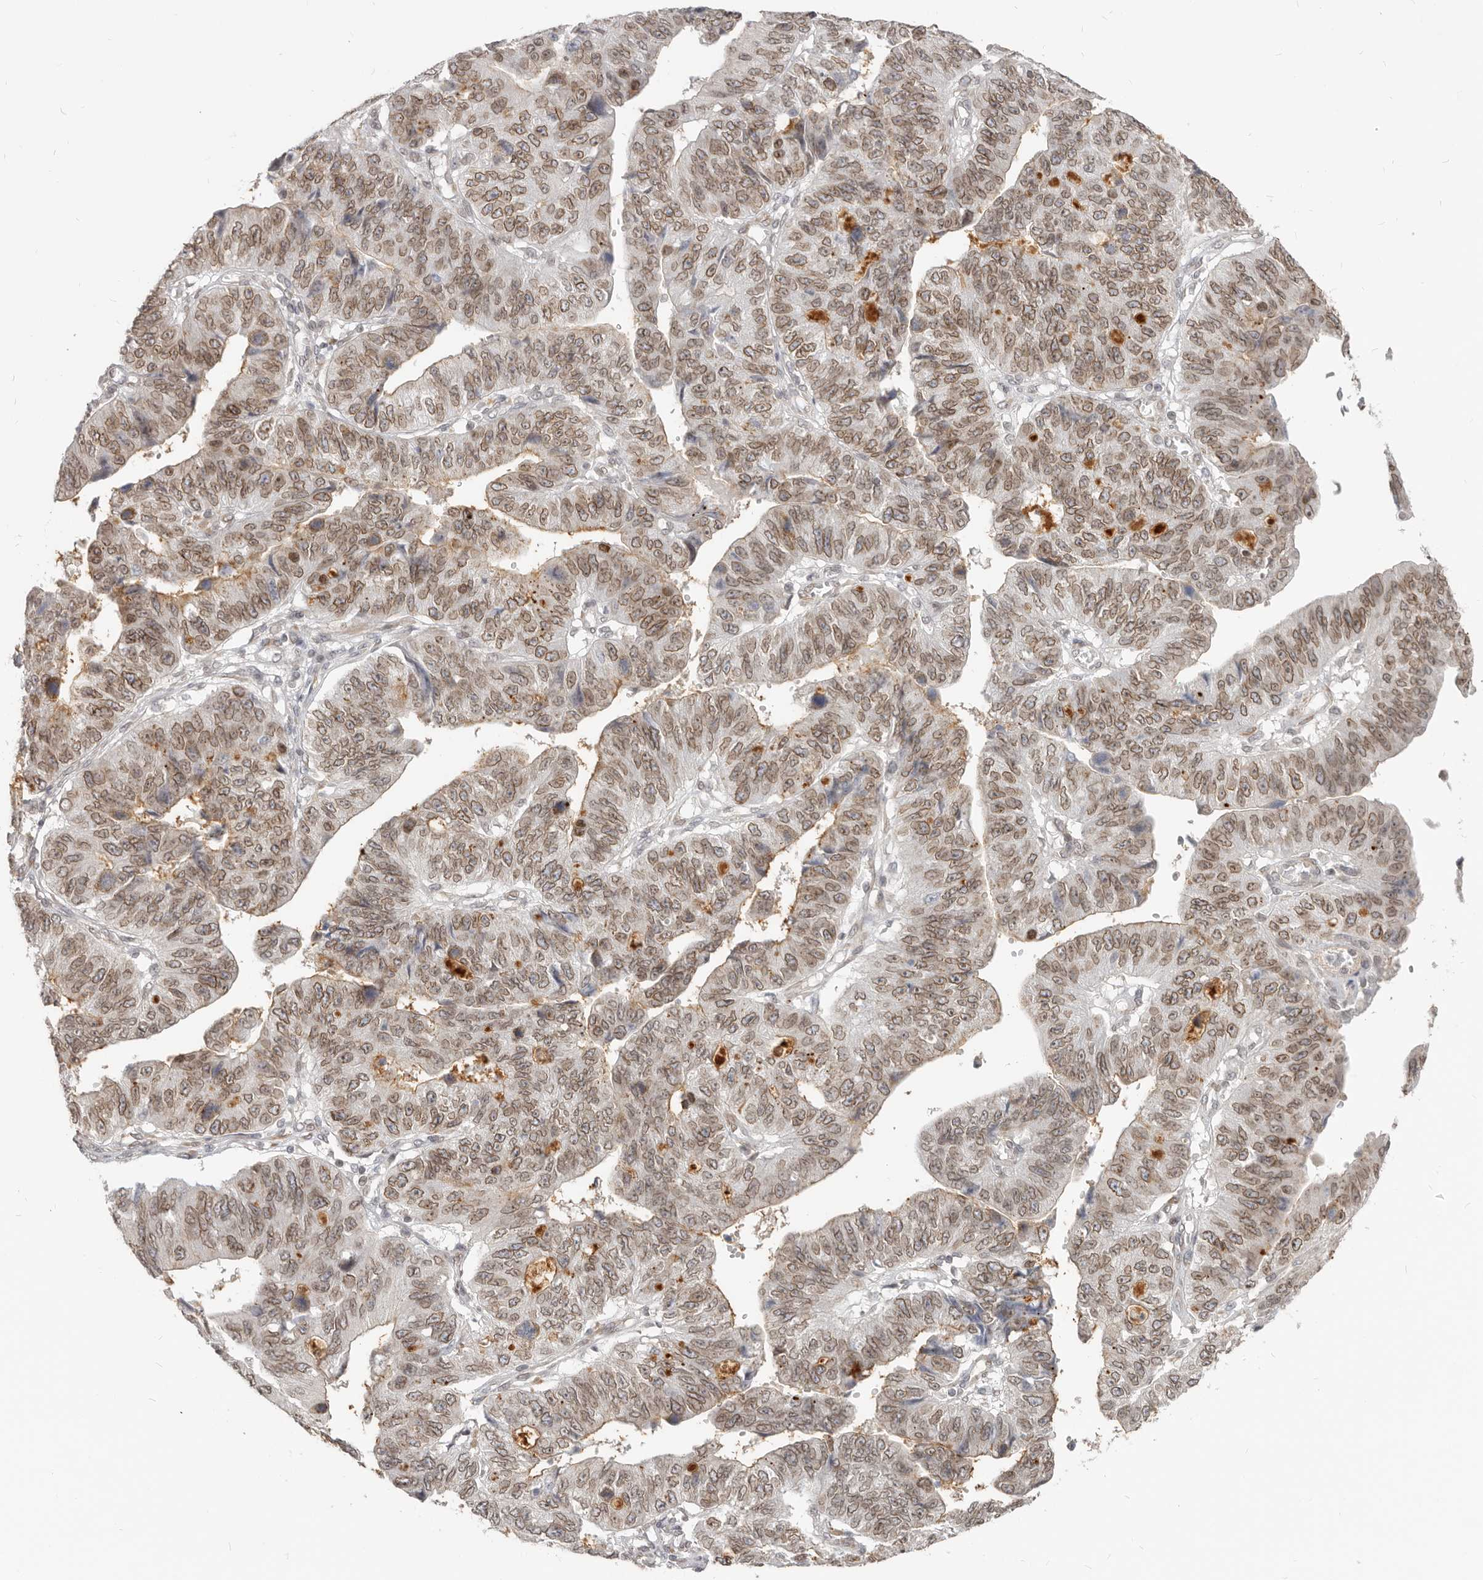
{"staining": {"intensity": "moderate", "quantity": ">75%", "location": "cytoplasmic/membranous,nuclear"}, "tissue": "stomach cancer", "cell_type": "Tumor cells", "image_type": "cancer", "snomed": [{"axis": "morphology", "description": "Adenocarcinoma, NOS"}, {"axis": "topography", "description": "Stomach"}], "caption": "This is an image of immunohistochemistry (IHC) staining of adenocarcinoma (stomach), which shows moderate positivity in the cytoplasmic/membranous and nuclear of tumor cells.", "gene": "NUP153", "patient": {"sex": "male", "age": 59}}